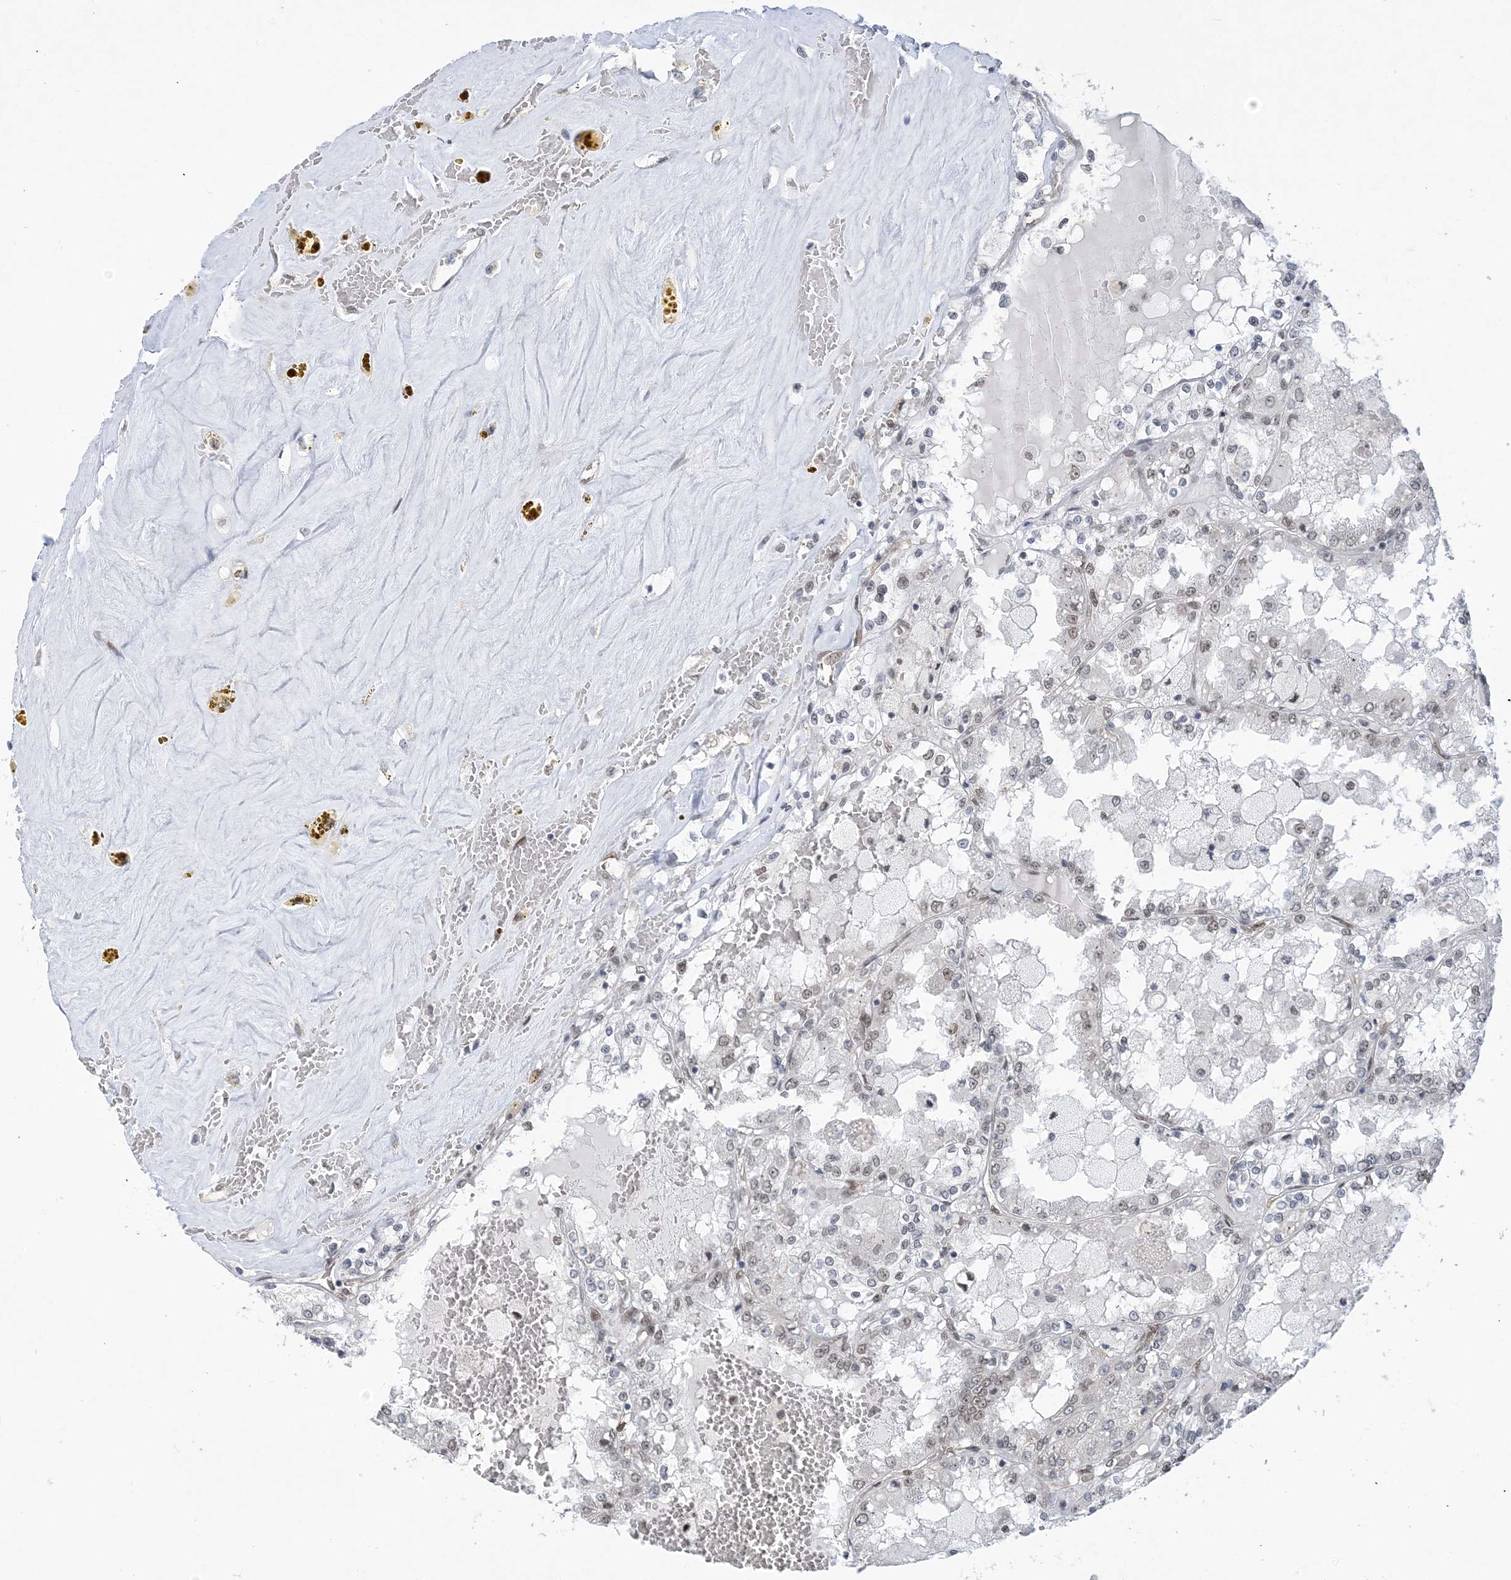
{"staining": {"intensity": "negative", "quantity": "none", "location": "none"}, "tissue": "renal cancer", "cell_type": "Tumor cells", "image_type": "cancer", "snomed": [{"axis": "morphology", "description": "Adenocarcinoma, NOS"}, {"axis": "topography", "description": "Kidney"}], "caption": "Immunohistochemistry image of human renal adenocarcinoma stained for a protein (brown), which reveals no staining in tumor cells.", "gene": "WAC", "patient": {"sex": "female", "age": 56}}